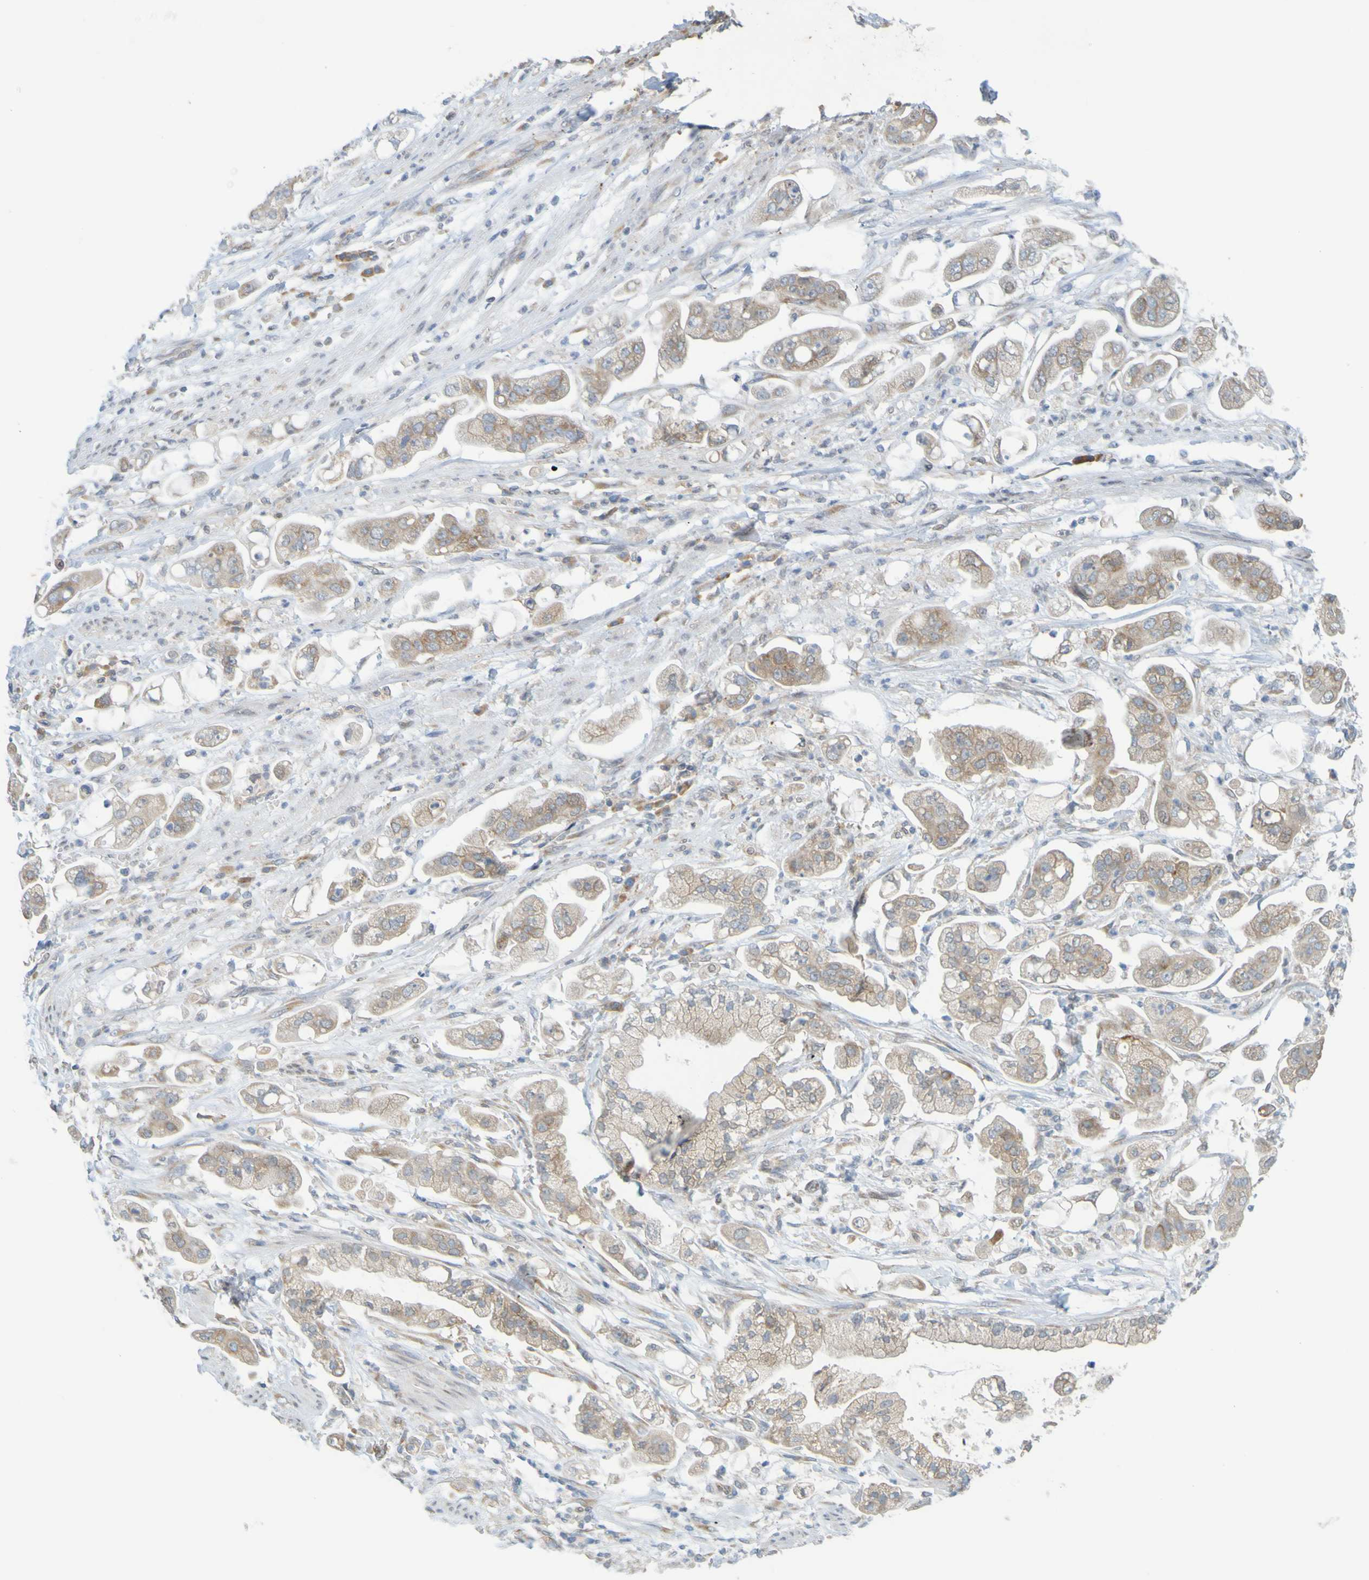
{"staining": {"intensity": "moderate", "quantity": ">75%", "location": "cytoplasmic/membranous"}, "tissue": "stomach cancer", "cell_type": "Tumor cells", "image_type": "cancer", "snomed": [{"axis": "morphology", "description": "Adenocarcinoma, NOS"}, {"axis": "topography", "description": "Stomach"}], "caption": "A histopathology image showing moderate cytoplasmic/membranous positivity in approximately >75% of tumor cells in stomach cancer, as visualized by brown immunohistochemical staining.", "gene": "MOGS", "patient": {"sex": "male", "age": 62}}